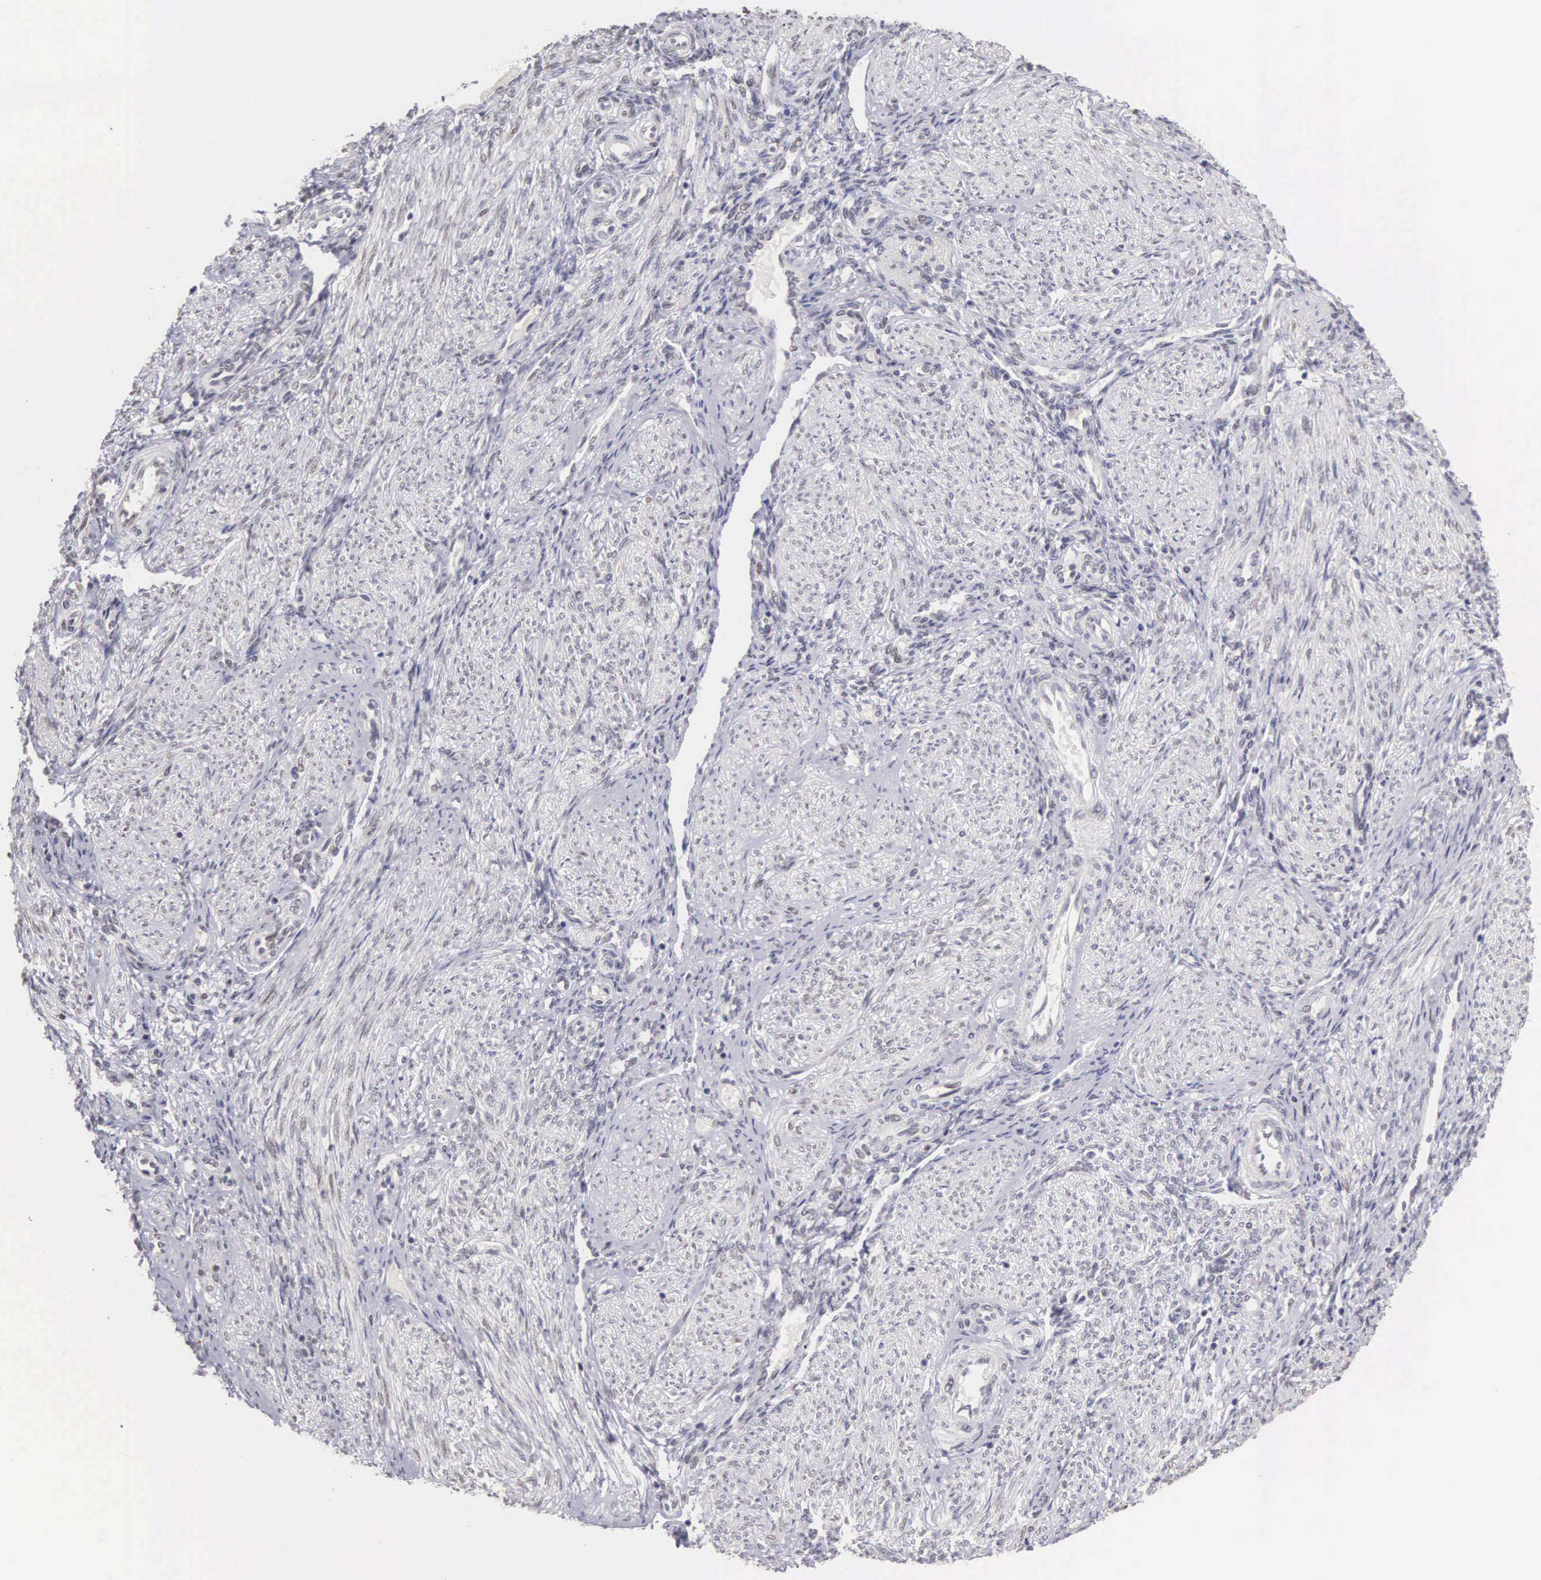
{"staining": {"intensity": "weak", "quantity": "25%-75%", "location": "nuclear"}, "tissue": "endometrium", "cell_type": "Cells in endometrial stroma", "image_type": "normal", "snomed": [{"axis": "morphology", "description": "Normal tissue, NOS"}, {"axis": "topography", "description": "Endometrium"}], "caption": "Endometrium stained with DAB immunohistochemistry displays low levels of weak nuclear expression in about 25%-75% of cells in endometrial stroma. (DAB (3,3'-diaminobenzidine) IHC with brightfield microscopy, high magnification).", "gene": "HMGXB4", "patient": {"sex": "female", "age": 36}}